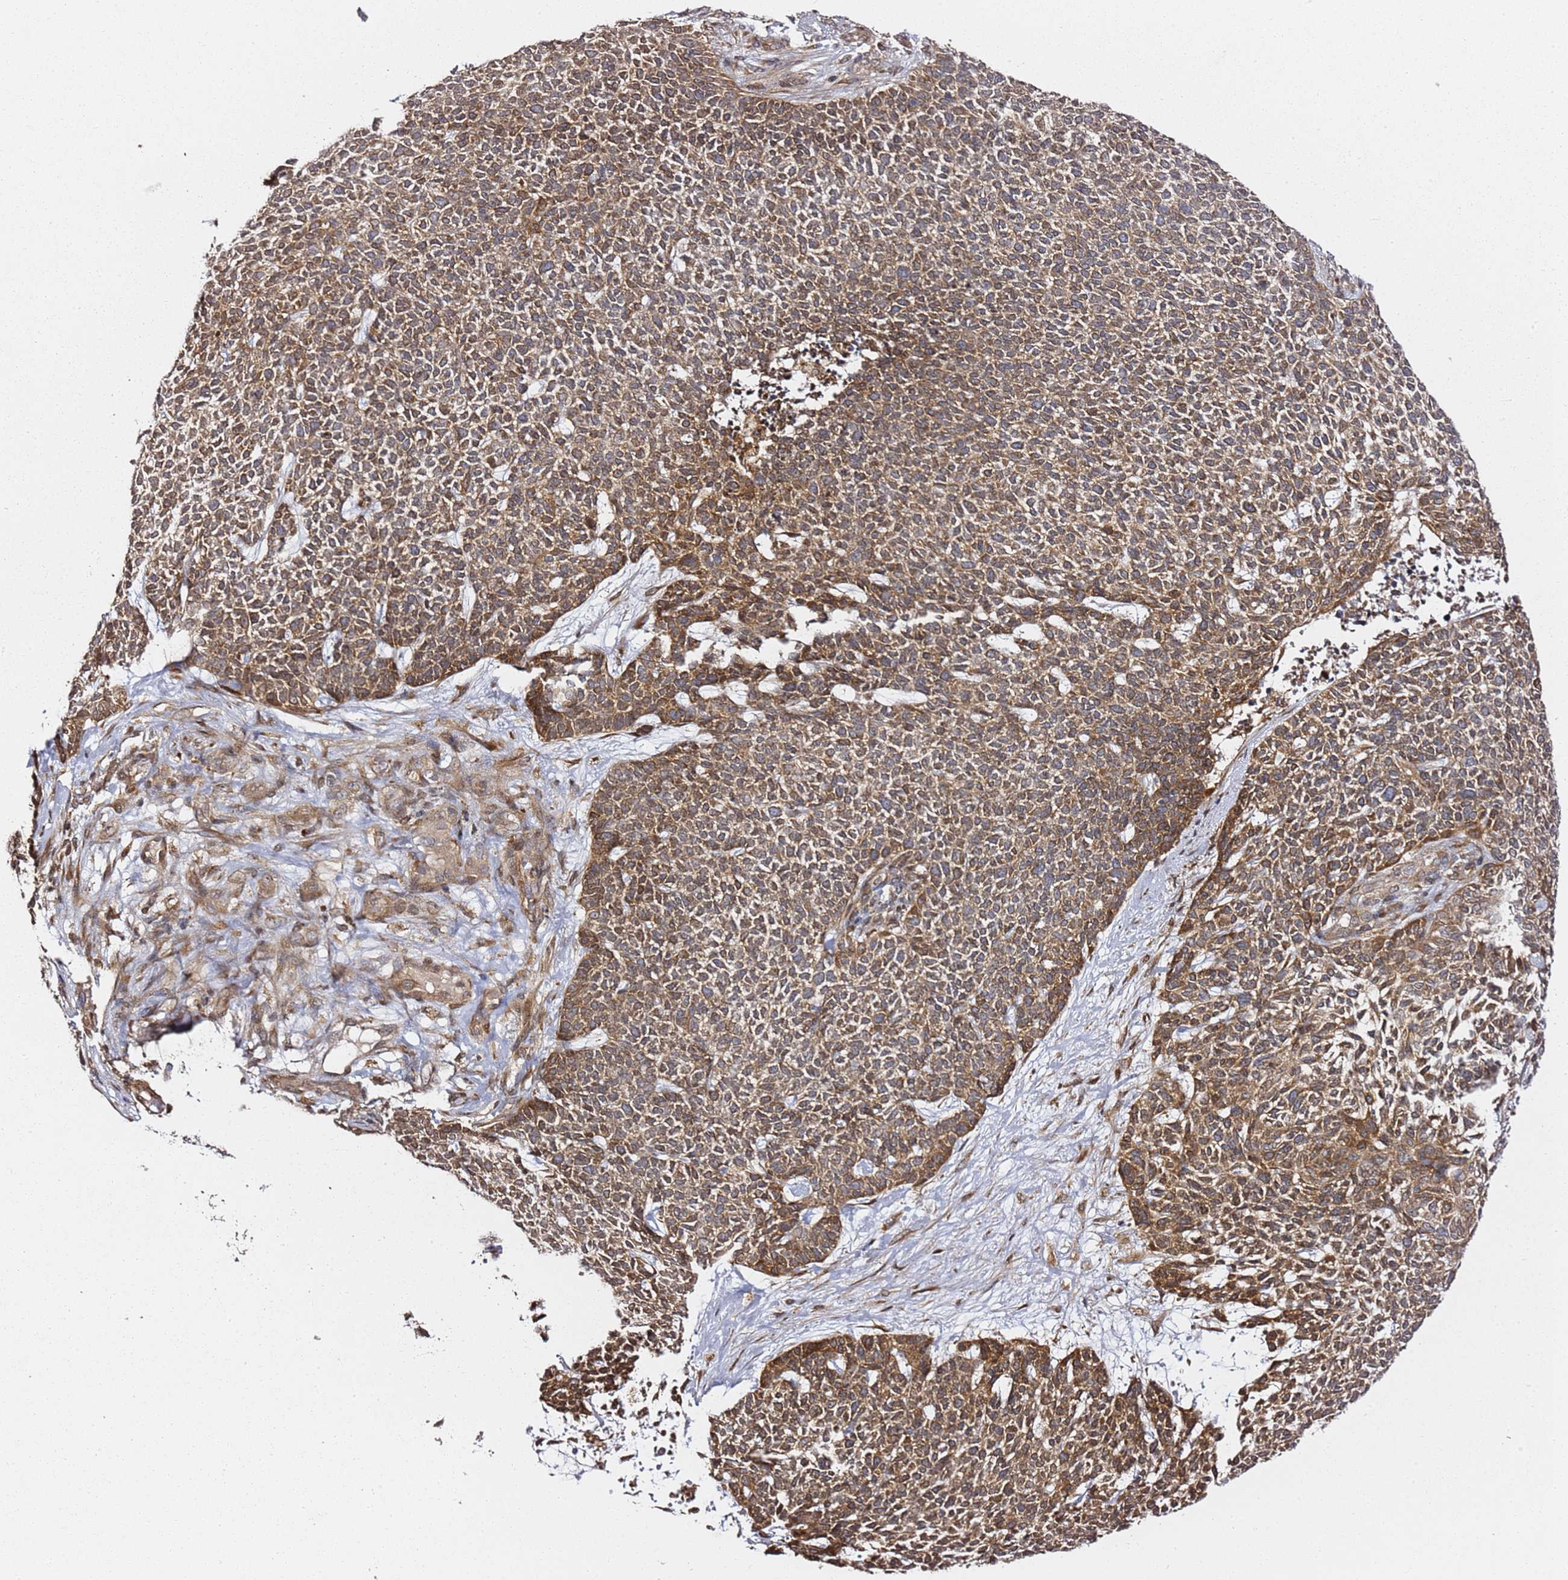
{"staining": {"intensity": "moderate", "quantity": ">75%", "location": "cytoplasmic/membranous"}, "tissue": "skin cancer", "cell_type": "Tumor cells", "image_type": "cancer", "snomed": [{"axis": "morphology", "description": "Basal cell carcinoma"}, {"axis": "topography", "description": "Skin"}], "caption": "Protein expression analysis of human skin basal cell carcinoma reveals moderate cytoplasmic/membranous positivity in about >75% of tumor cells.", "gene": "PRKAB2", "patient": {"sex": "female", "age": 84}}